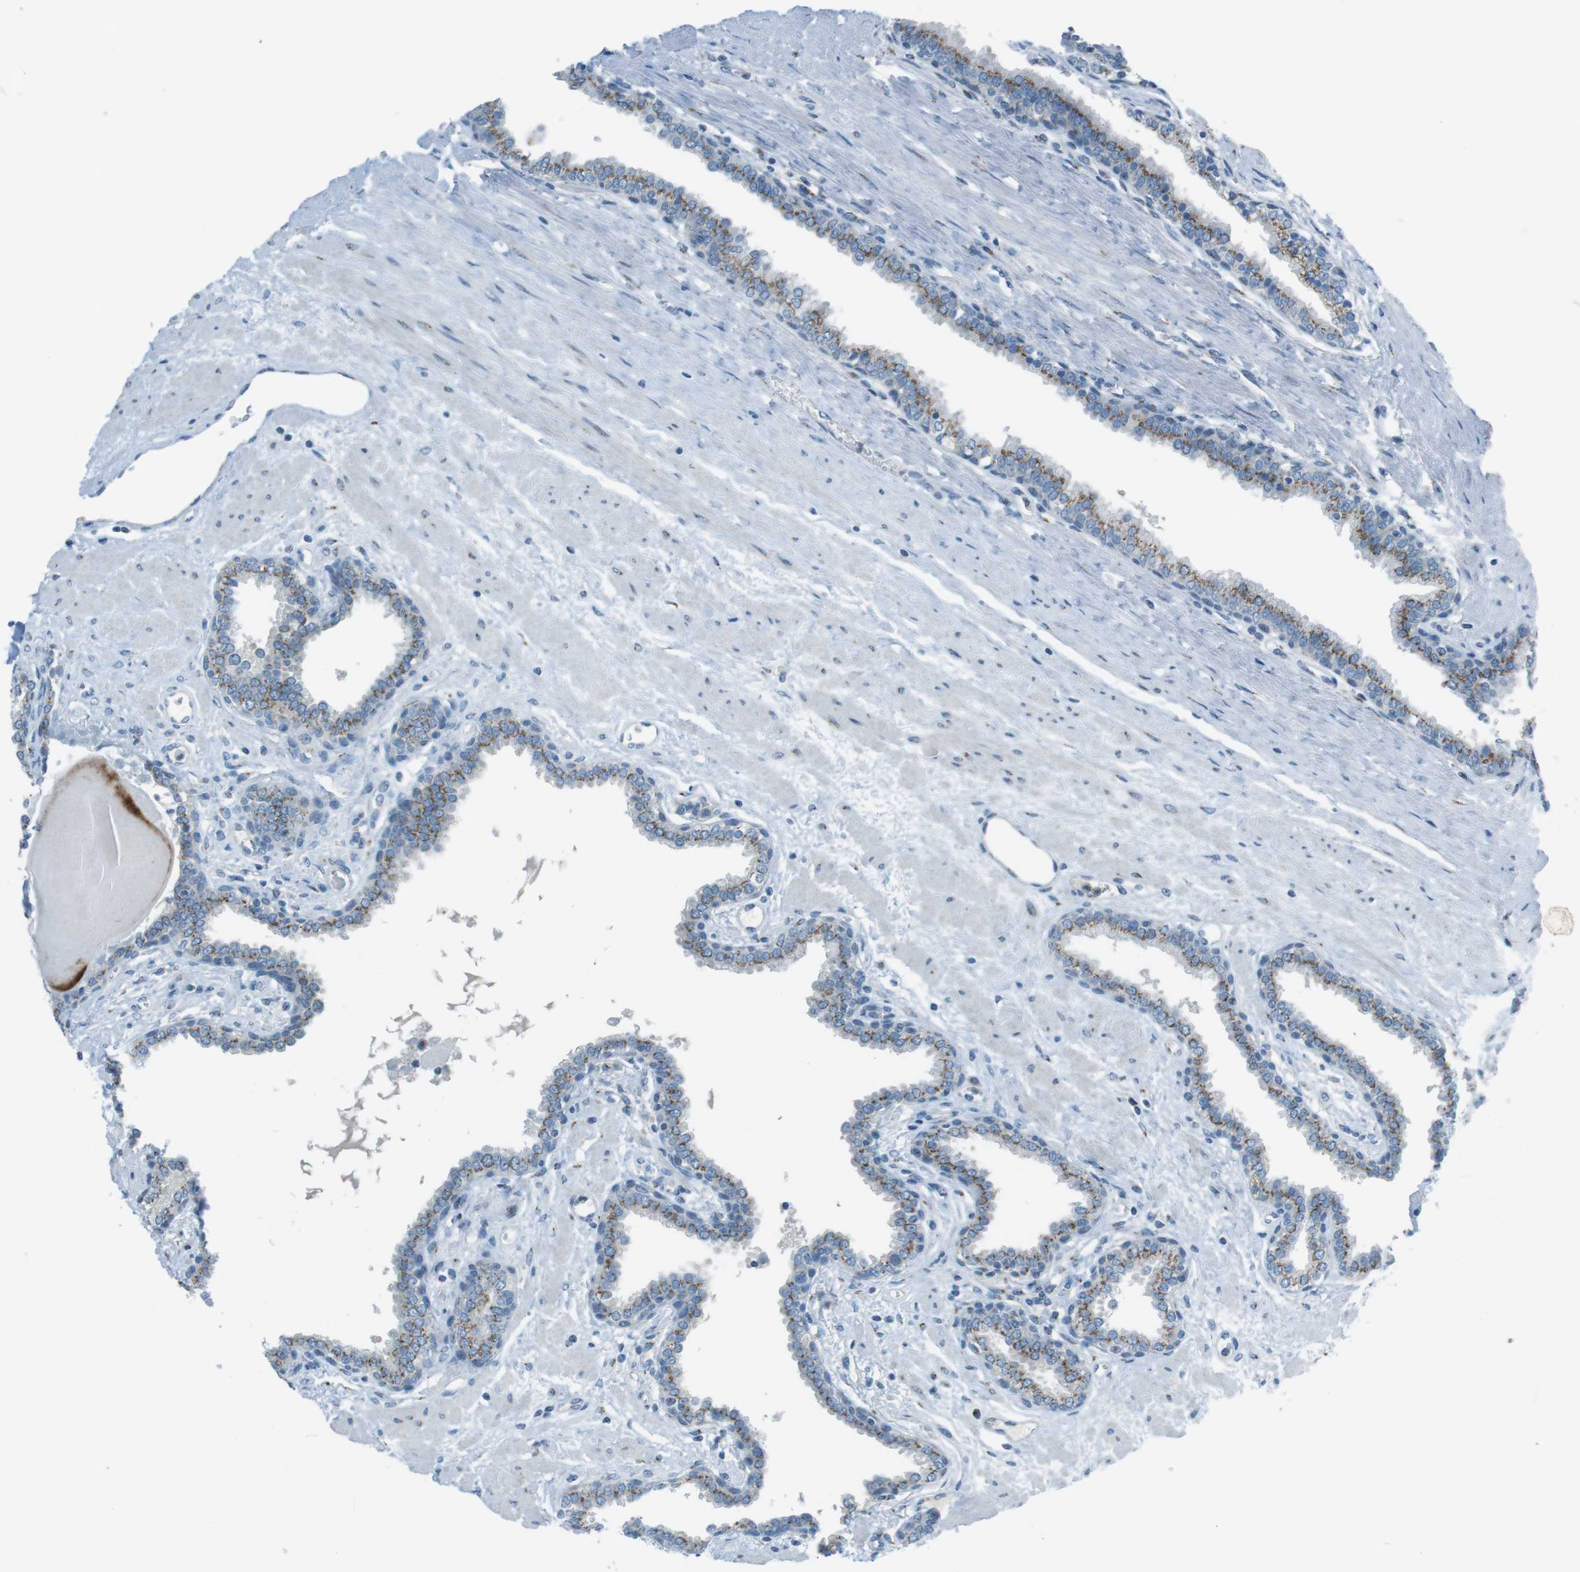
{"staining": {"intensity": "moderate", "quantity": "25%-75%", "location": "cytoplasmic/membranous"}, "tissue": "prostate", "cell_type": "Glandular cells", "image_type": "normal", "snomed": [{"axis": "morphology", "description": "Normal tissue, NOS"}, {"axis": "topography", "description": "Prostate"}], "caption": "Immunohistochemical staining of unremarkable prostate reveals medium levels of moderate cytoplasmic/membranous positivity in about 25%-75% of glandular cells. The protein of interest is stained brown, and the nuclei are stained in blue (DAB IHC with brightfield microscopy, high magnification).", "gene": "TXNDC15", "patient": {"sex": "male", "age": 51}}